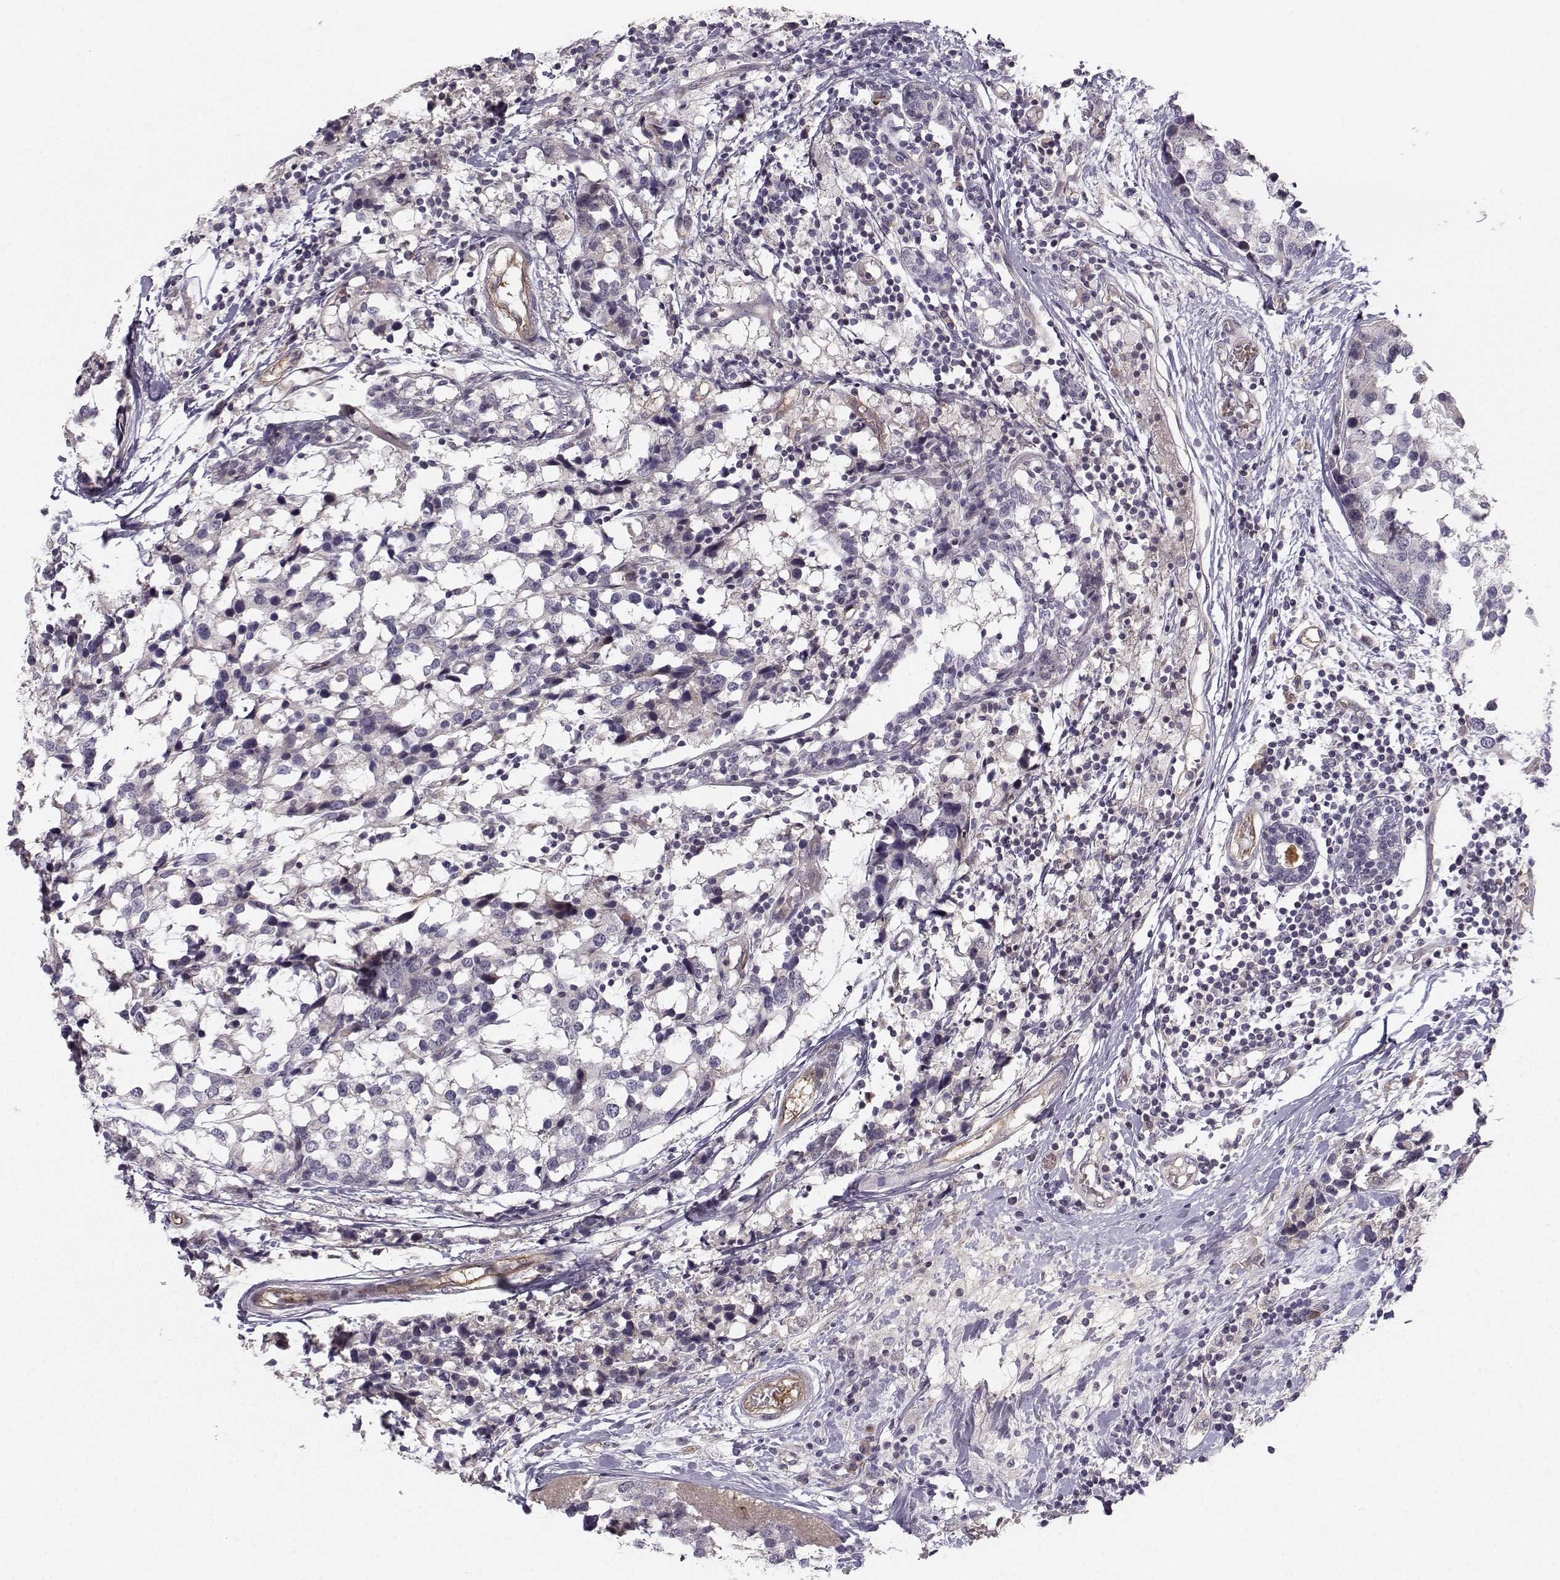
{"staining": {"intensity": "negative", "quantity": "none", "location": "none"}, "tissue": "breast cancer", "cell_type": "Tumor cells", "image_type": "cancer", "snomed": [{"axis": "morphology", "description": "Lobular carcinoma"}, {"axis": "topography", "description": "Breast"}], "caption": "This is a image of IHC staining of breast lobular carcinoma, which shows no positivity in tumor cells.", "gene": "OPRD1", "patient": {"sex": "female", "age": 59}}